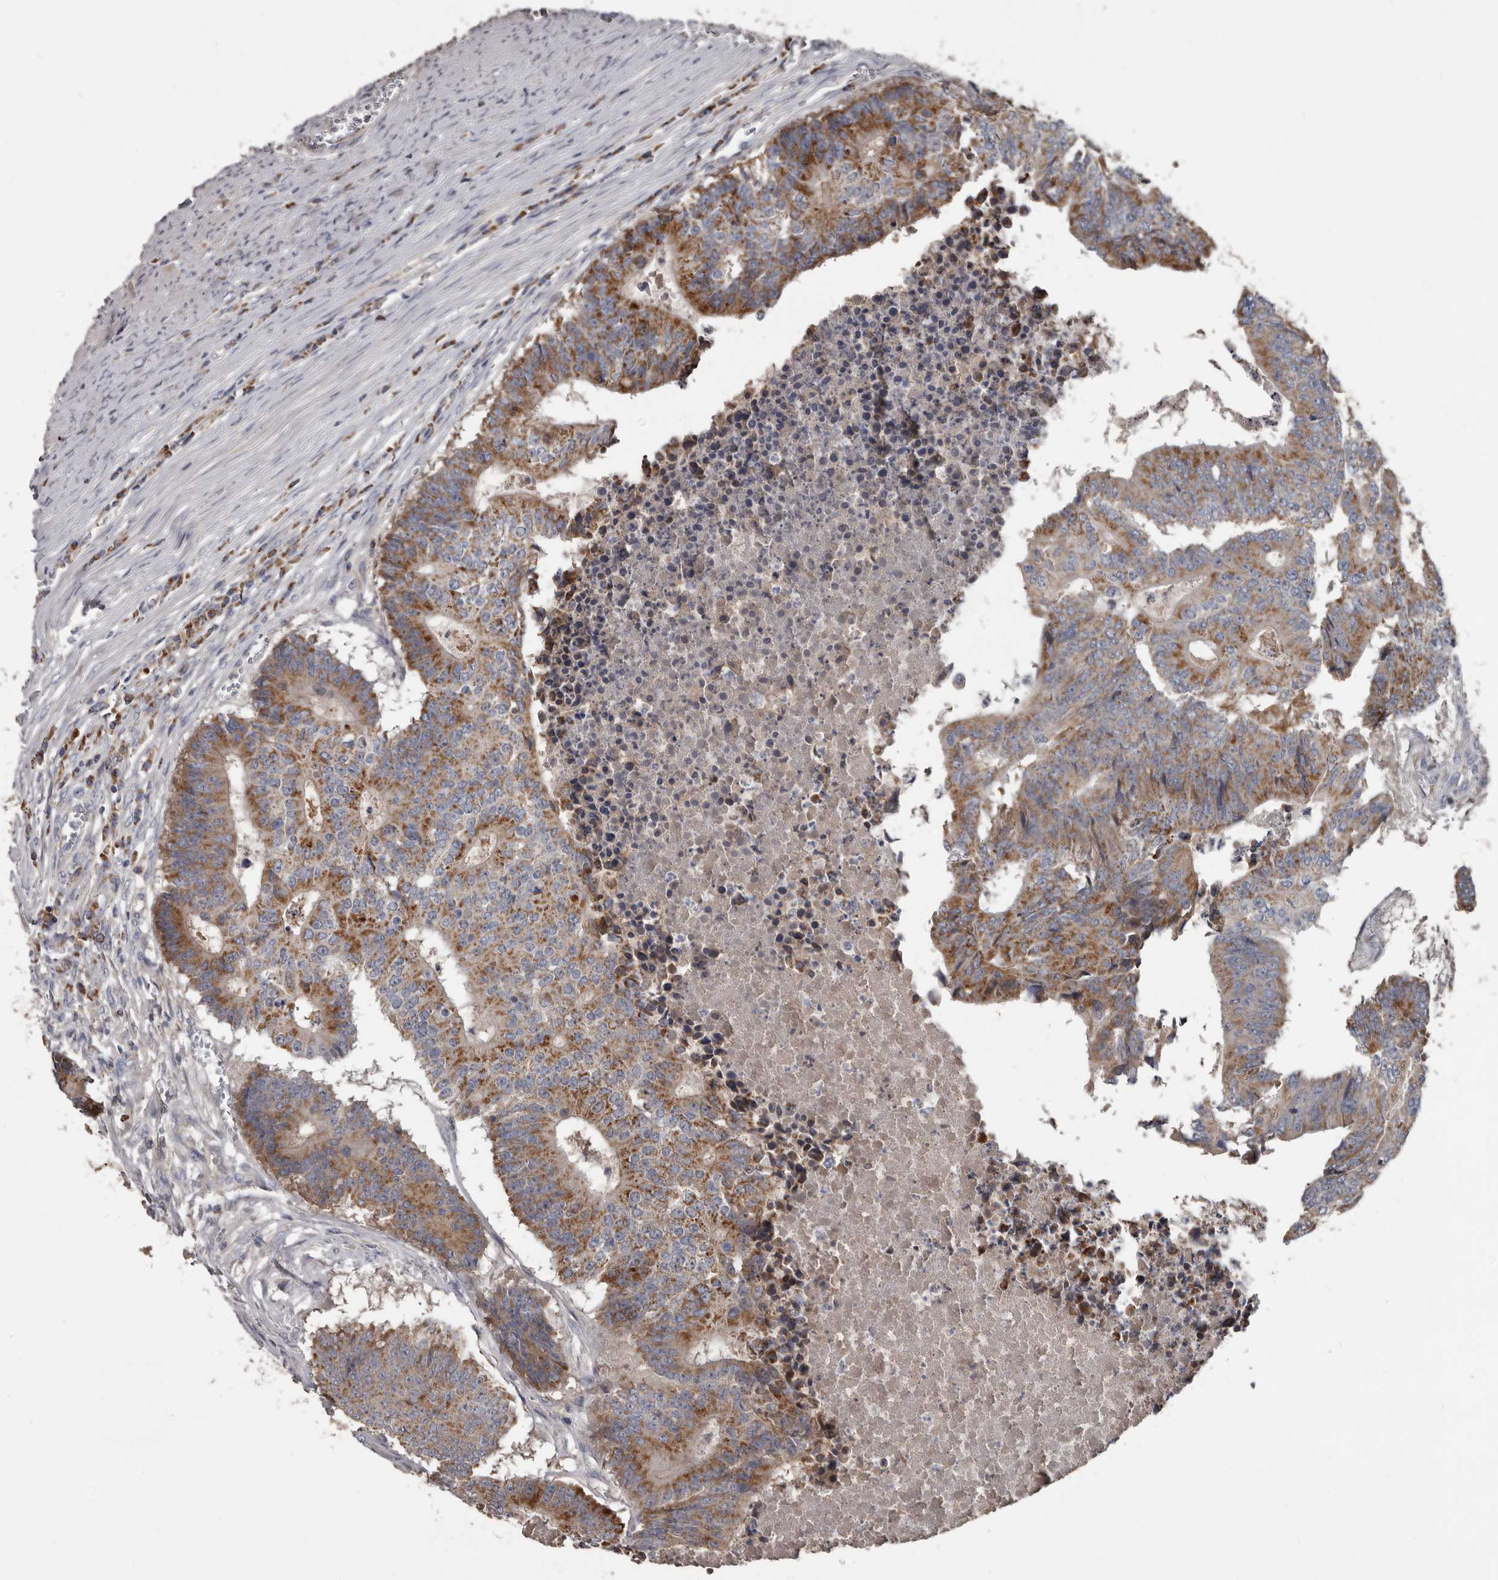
{"staining": {"intensity": "strong", "quantity": ">75%", "location": "cytoplasmic/membranous"}, "tissue": "colorectal cancer", "cell_type": "Tumor cells", "image_type": "cancer", "snomed": [{"axis": "morphology", "description": "Adenocarcinoma, NOS"}, {"axis": "topography", "description": "Colon"}], "caption": "Protein staining of colorectal cancer tissue demonstrates strong cytoplasmic/membranous expression in approximately >75% of tumor cells. (brown staining indicates protein expression, while blue staining denotes nuclei).", "gene": "ALDH5A1", "patient": {"sex": "male", "age": 87}}